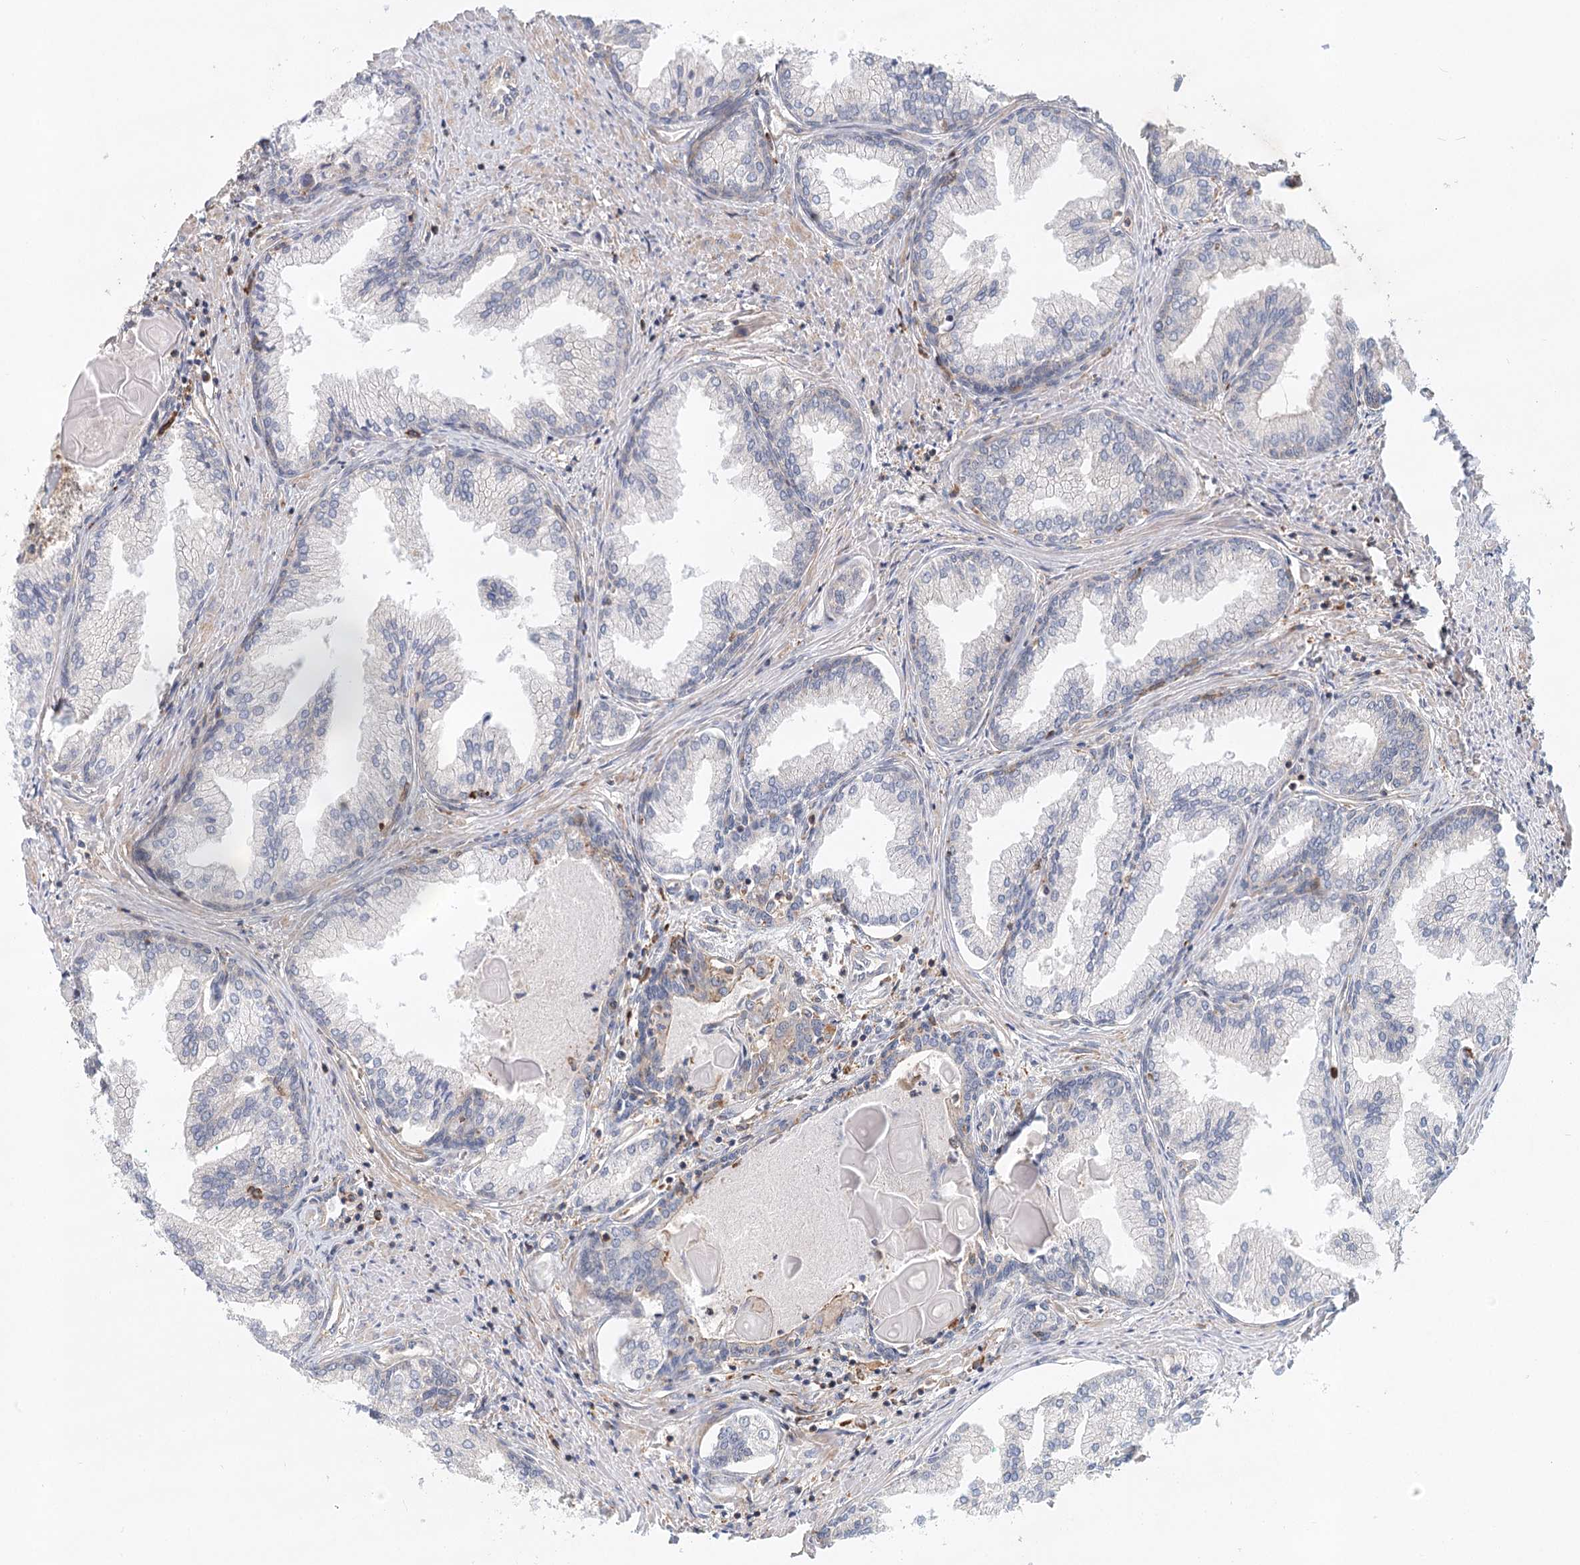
{"staining": {"intensity": "negative", "quantity": "none", "location": "none"}, "tissue": "prostate cancer", "cell_type": "Tumor cells", "image_type": "cancer", "snomed": [{"axis": "morphology", "description": "Adenocarcinoma, High grade"}, {"axis": "topography", "description": "Prostate"}], "caption": "Prostate cancer (adenocarcinoma (high-grade)) was stained to show a protein in brown. There is no significant positivity in tumor cells.", "gene": "UMPS", "patient": {"sex": "male", "age": 68}}